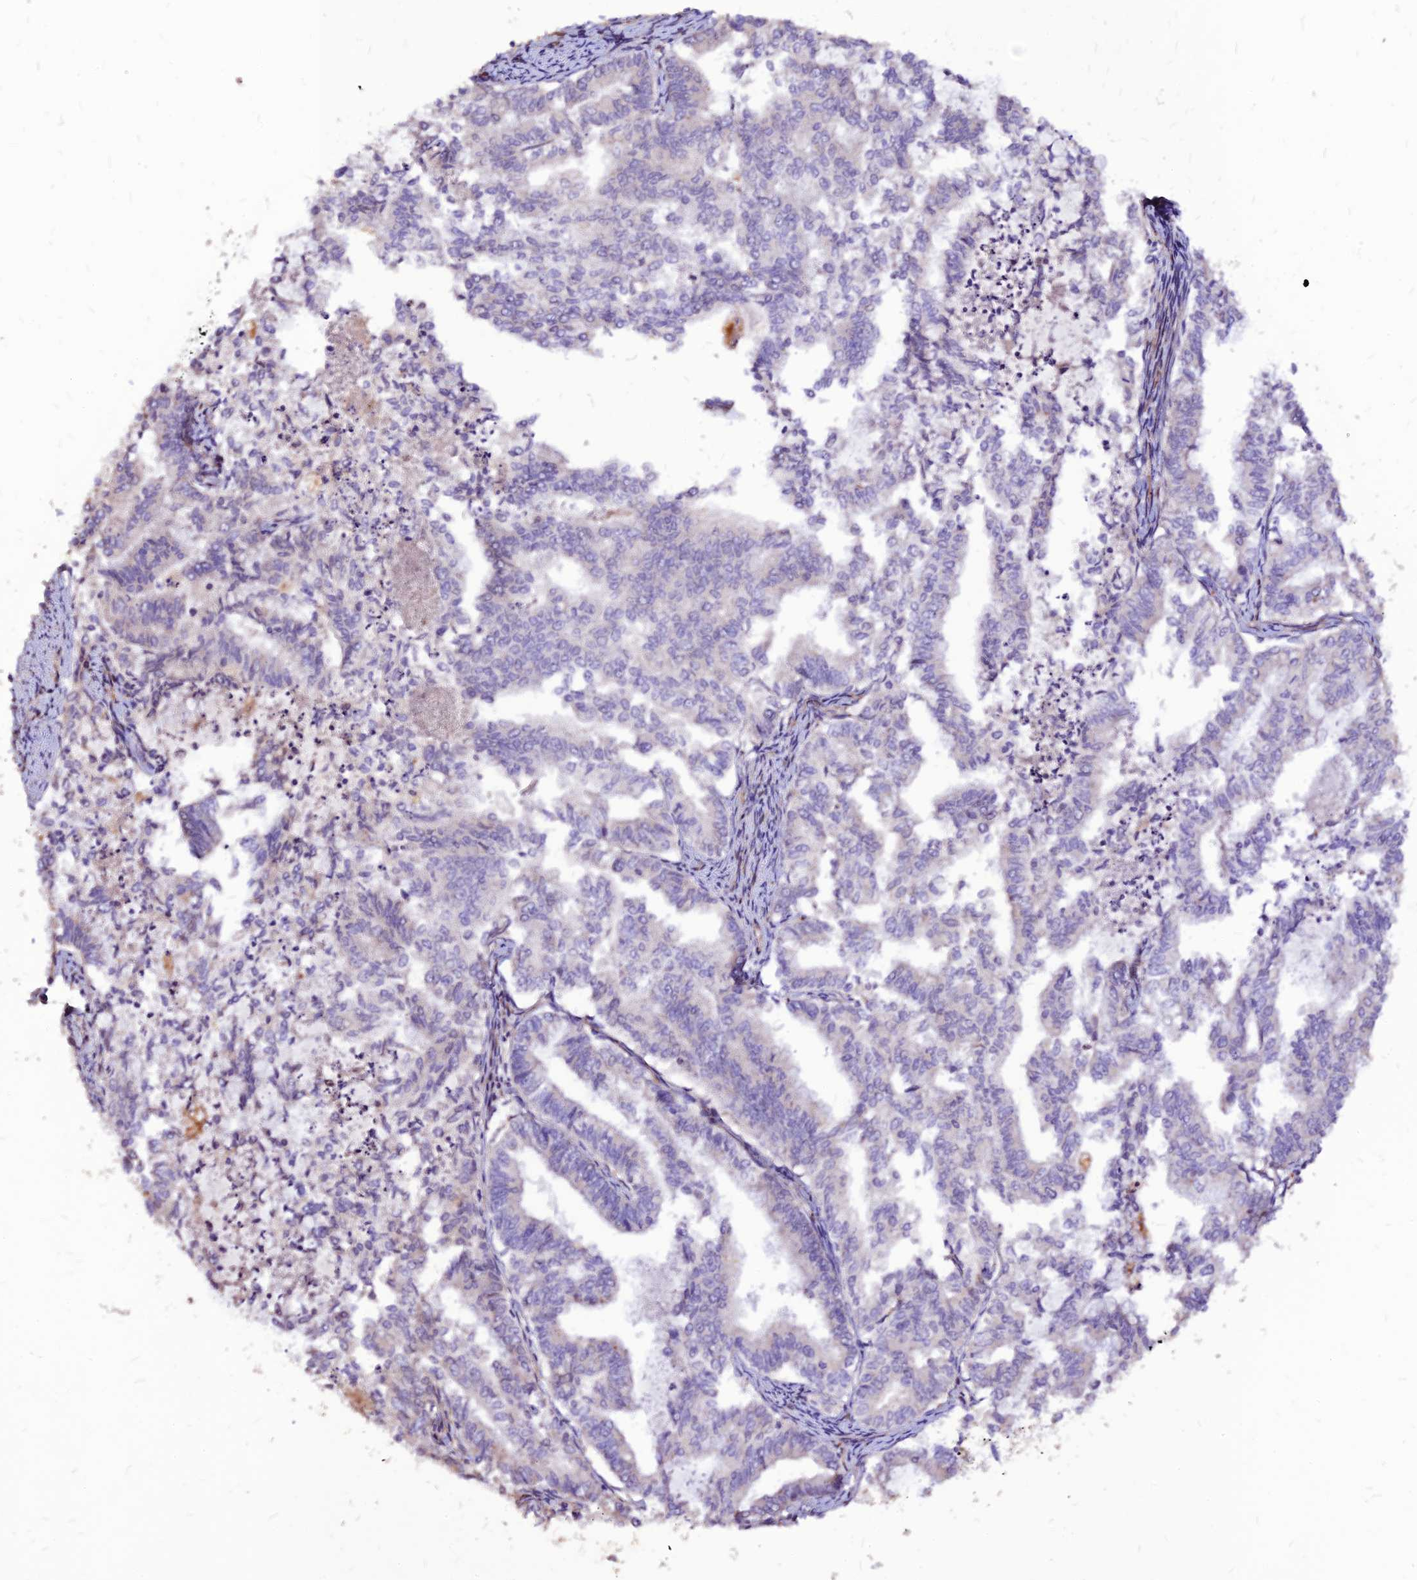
{"staining": {"intensity": "negative", "quantity": "none", "location": "none"}, "tissue": "endometrial cancer", "cell_type": "Tumor cells", "image_type": "cancer", "snomed": [{"axis": "morphology", "description": "Adenocarcinoma, NOS"}, {"axis": "topography", "description": "Endometrium"}], "caption": "DAB (3,3'-diaminobenzidine) immunohistochemical staining of human endometrial adenocarcinoma shows no significant staining in tumor cells. (DAB (3,3'-diaminobenzidine) immunohistochemistry with hematoxylin counter stain).", "gene": "RIMOC1", "patient": {"sex": "female", "age": 79}}